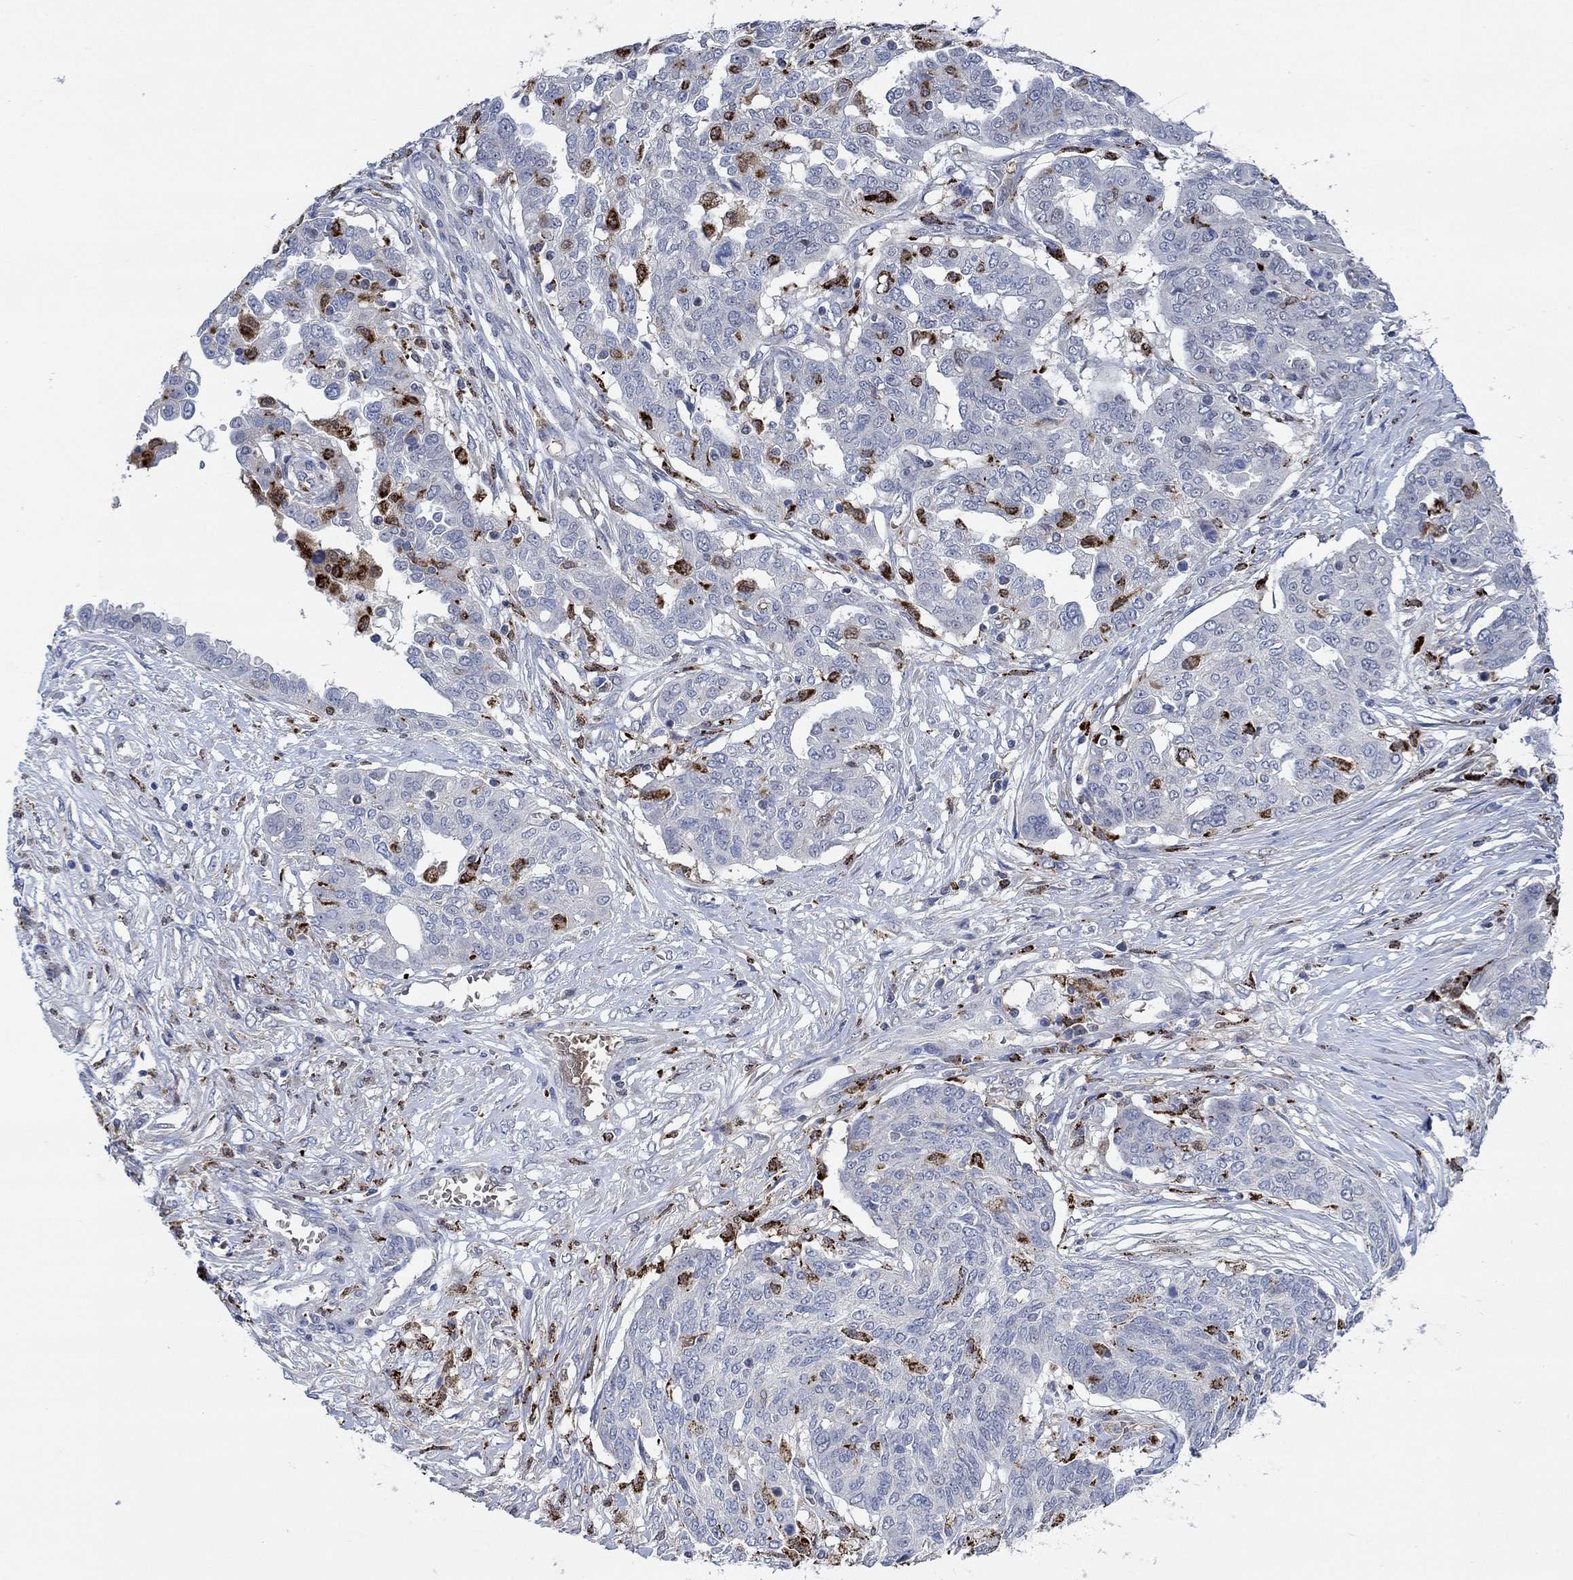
{"staining": {"intensity": "negative", "quantity": "none", "location": "none"}, "tissue": "ovarian cancer", "cell_type": "Tumor cells", "image_type": "cancer", "snomed": [{"axis": "morphology", "description": "Cystadenocarcinoma, serous, NOS"}, {"axis": "topography", "description": "Ovary"}], "caption": "Micrograph shows no significant protein staining in tumor cells of ovarian serous cystadenocarcinoma.", "gene": "MPP1", "patient": {"sex": "female", "age": 67}}